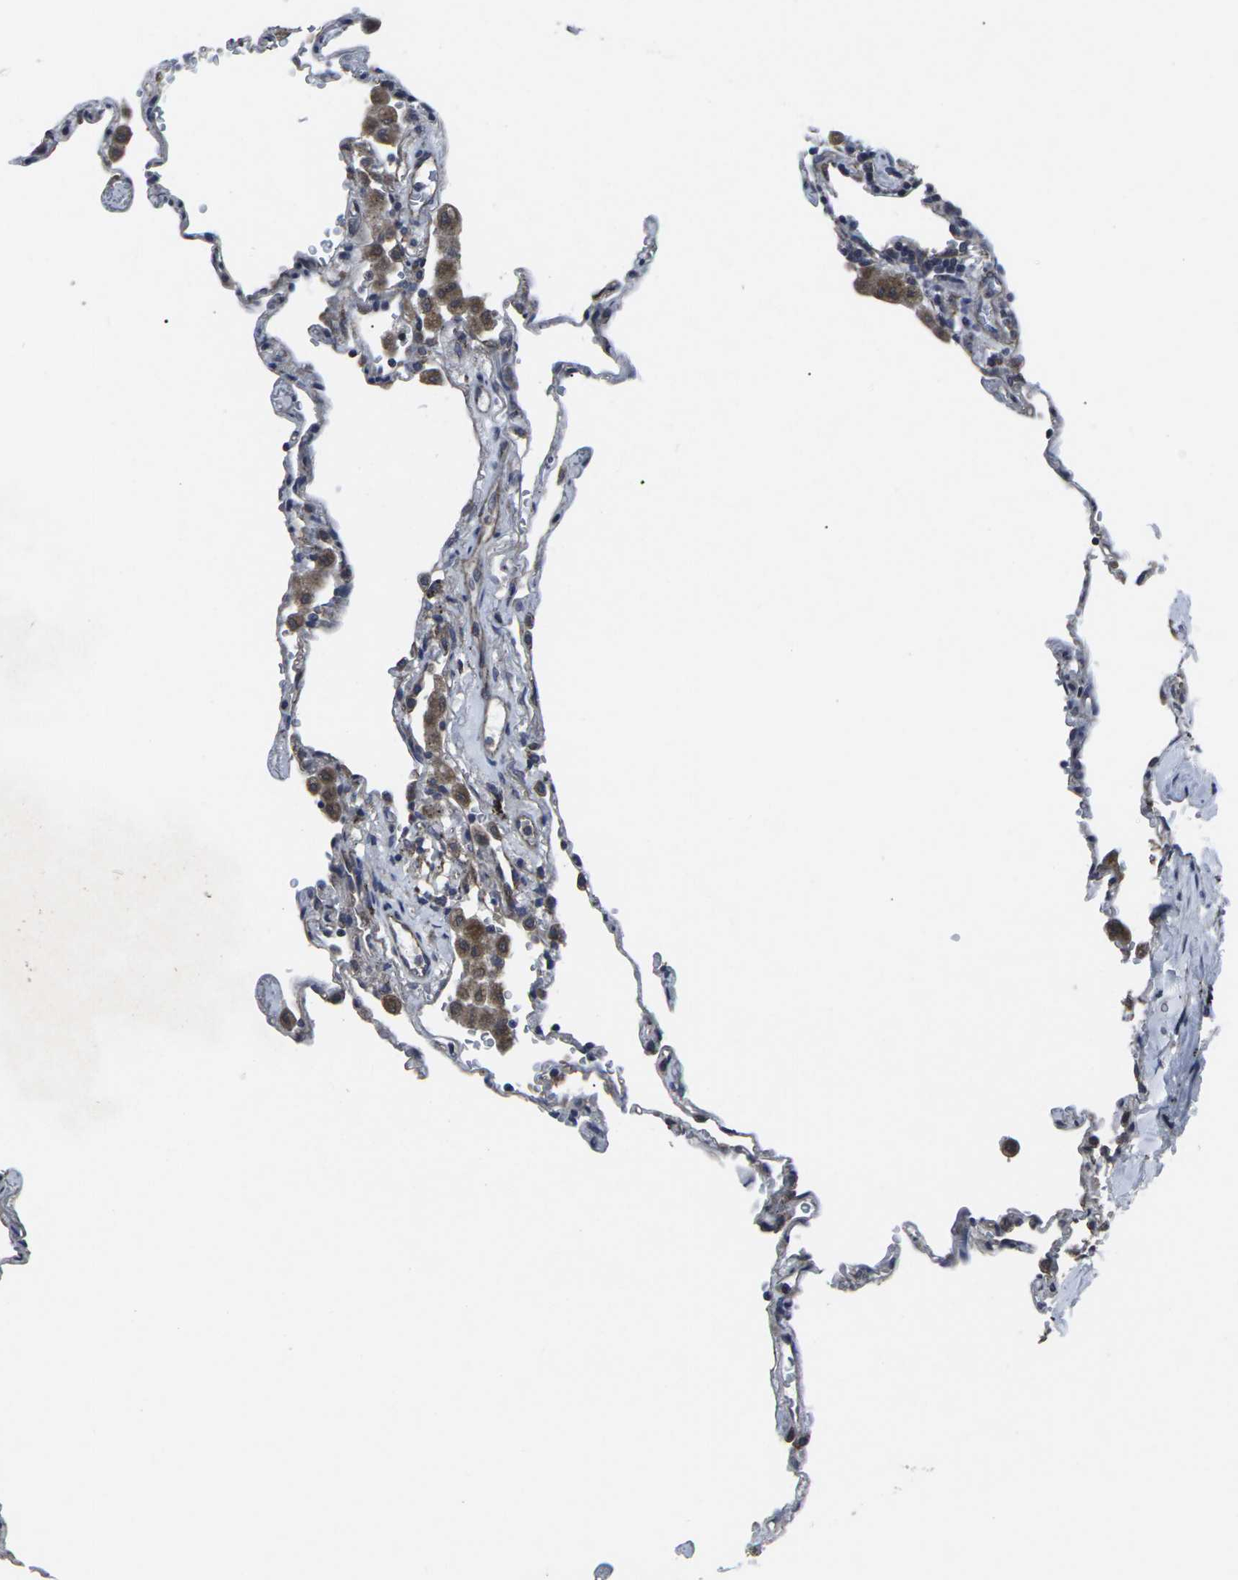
{"staining": {"intensity": "negative", "quantity": "none", "location": "none"}, "tissue": "lung", "cell_type": "Alveolar cells", "image_type": "normal", "snomed": [{"axis": "morphology", "description": "Normal tissue, NOS"}, {"axis": "topography", "description": "Lung"}], "caption": "The image reveals no staining of alveolar cells in benign lung.", "gene": "MAPKAPK2", "patient": {"sex": "male", "age": 59}}